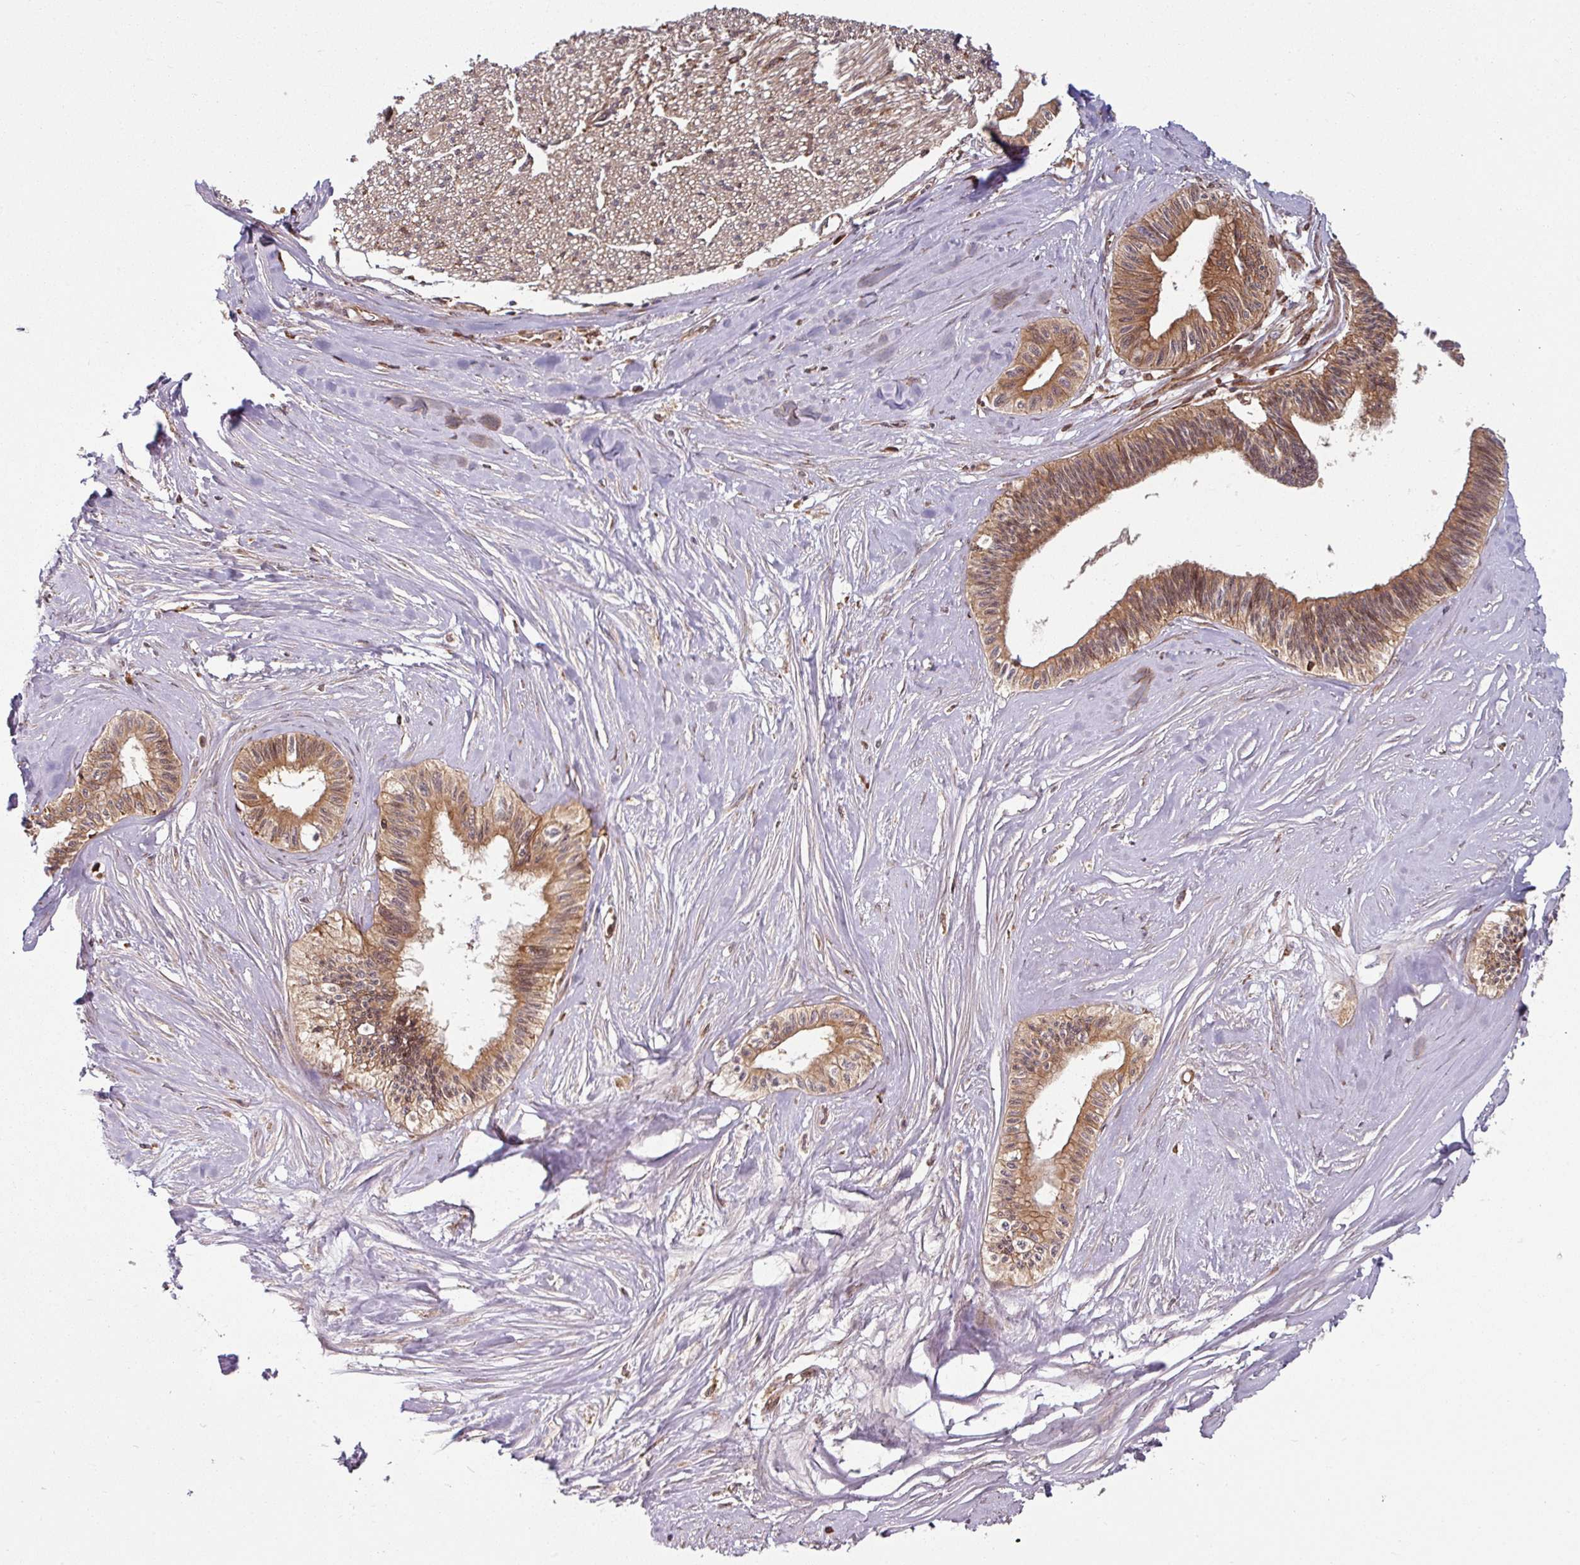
{"staining": {"intensity": "moderate", "quantity": ">75%", "location": "cytoplasmic/membranous"}, "tissue": "pancreatic cancer", "cell_type": "Tumor cells", "image_type": "cancer", "snomed": [{"axis": "morphology", "description": "Adenocarcinoma, NOS"}, {"axis": "topography", "description": "Pancreas"}], "caption": "This image demonstrates pancreatic cancer stained with immunohistochemistry to label a protein in brown. The cytoplasmic/membranous of tumor cells show moderate positivity for the protein. Nuclei are counter-stained blue.", "gene": "RAB5A", "patient": {"sex": "male", "age": 71}}